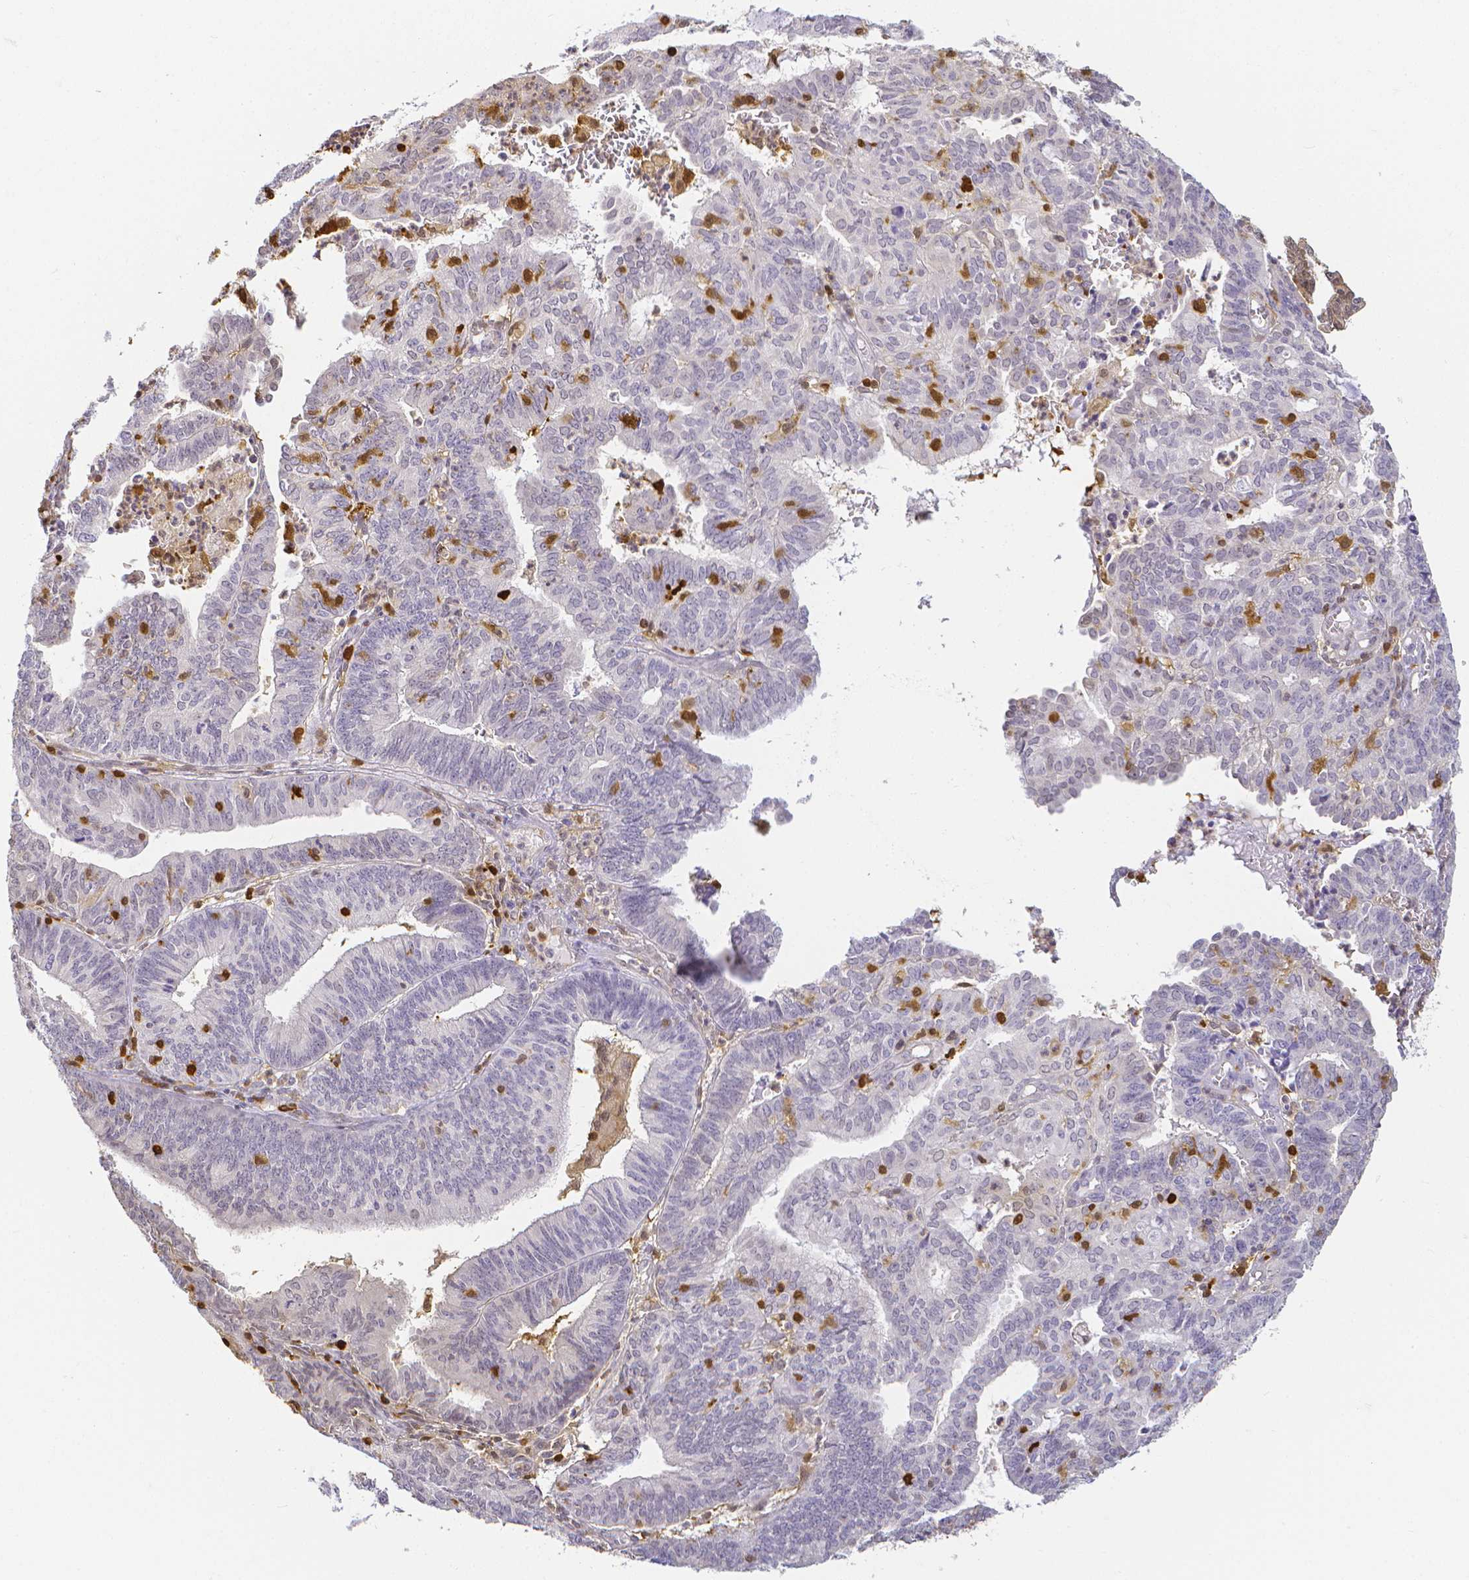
{"staining": {"intensity": "negative", "quantity": "none", "location": "none"}, "tissue": "endometrial cancer", "cell_type": "Tumor cells", "image_type": "cancer", "snomed": [{"axis": "morphology", "description": "Adenocarcinoma, NOS"}, {"axis": "topography", "description": "Endometrium"}], "caption": "Photomicrograph shows no significant protein positivity in tumor cells of endometrial cancer (adenocarcinoma). Brightfield microscopy of immunohistochemistry (IHC) stained with DAB (brown) and hematoxylin (blue), captured at high magnification.", "gene": "COTL1", "patient": {"sex": "female", "age": 61}}